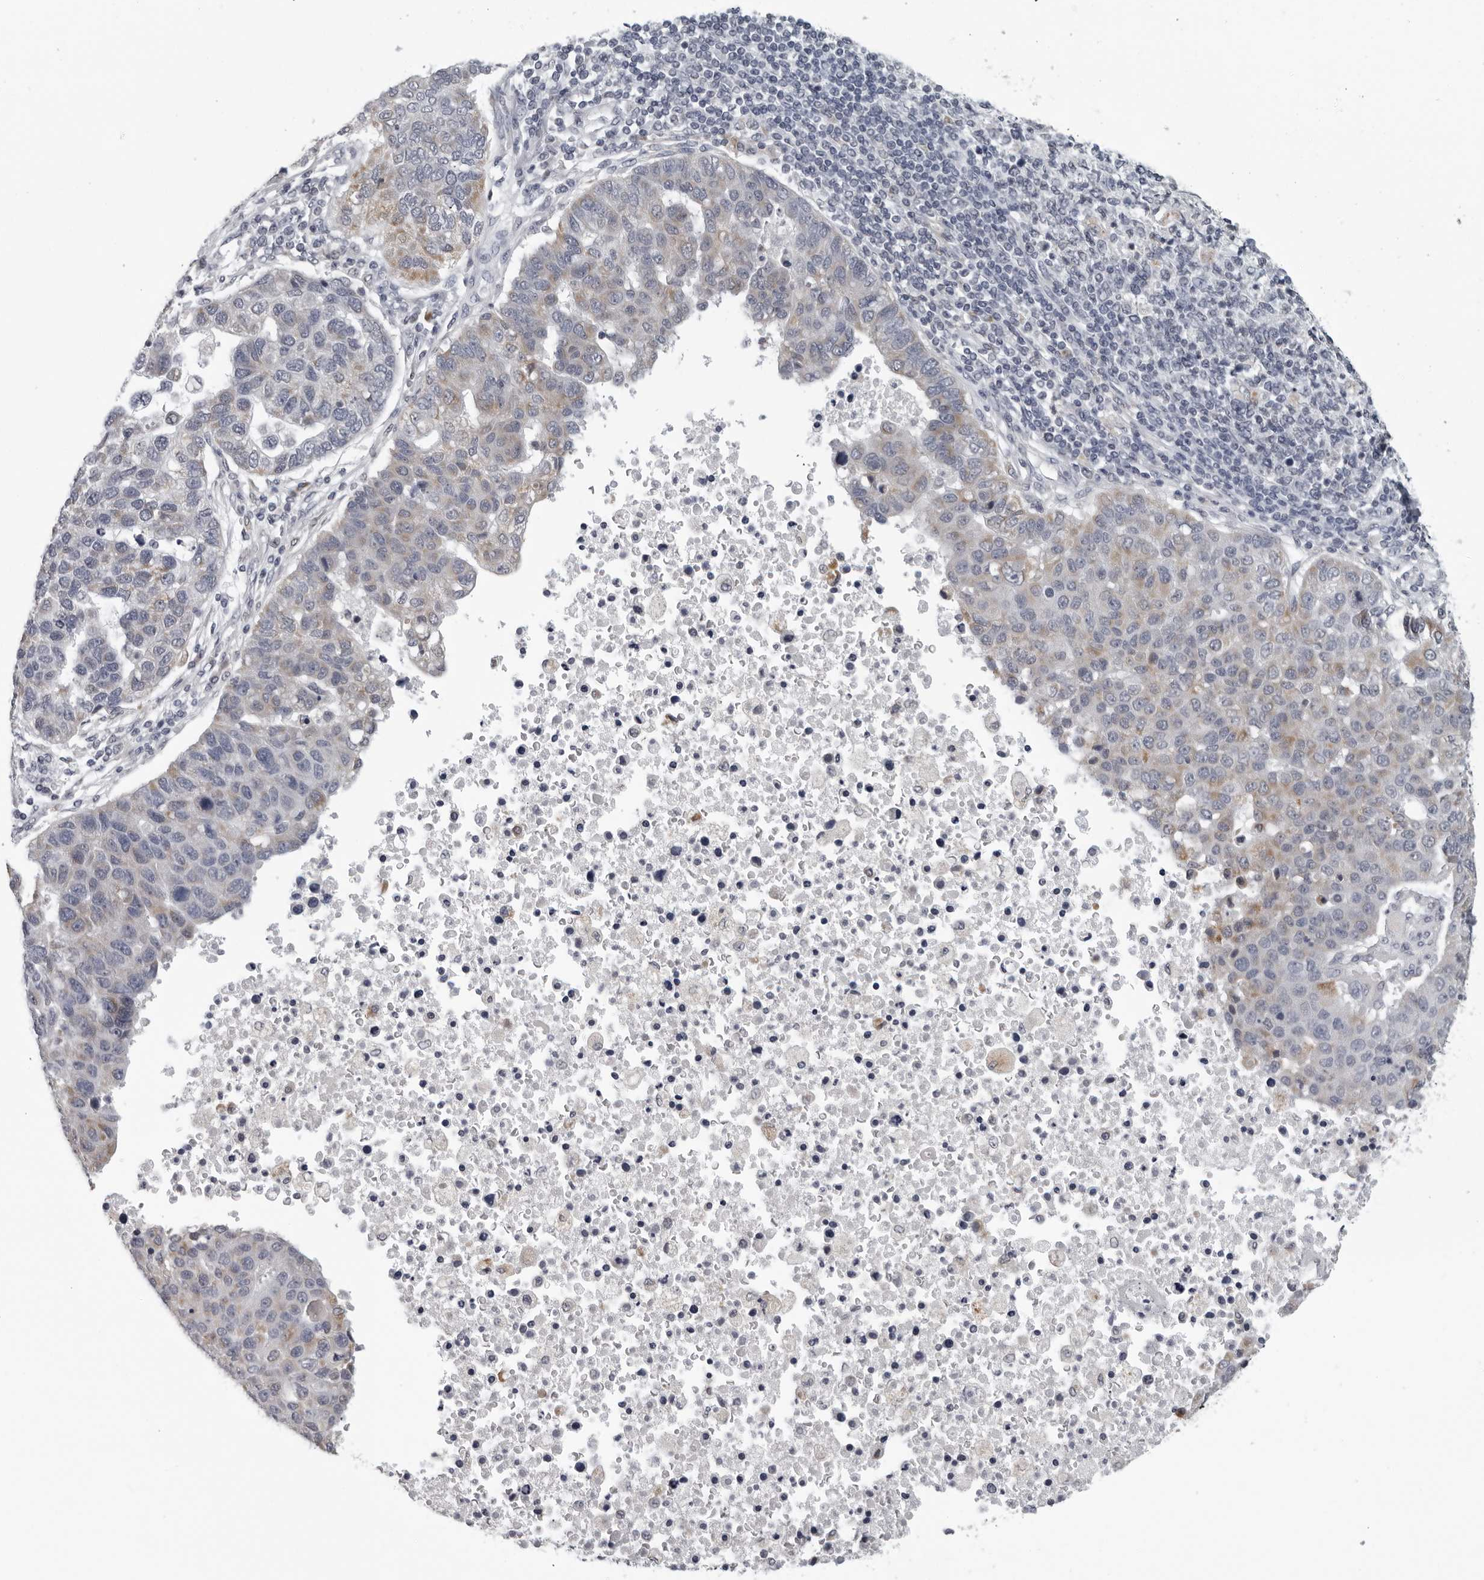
{"staining": {"intensity": "weak", "quantity": "<25%", "location": "cytoplasmic/membranous"}, "tissue": "pancreatic cancer", "cell_type": "Tumor cells", "image_type": "cancer", "snomed": [{"axis": "morphology", "description": "Adenocarcinoma, NOS"}, {"axis": "topography", "description": "Pancreas"}], "caption": "IHC of human pancreatic cancer (adenocarcinoma) reveals no expression in tumor cells.", "gene": "CPT2", "patient": {"sex": "female", "age": 61}}